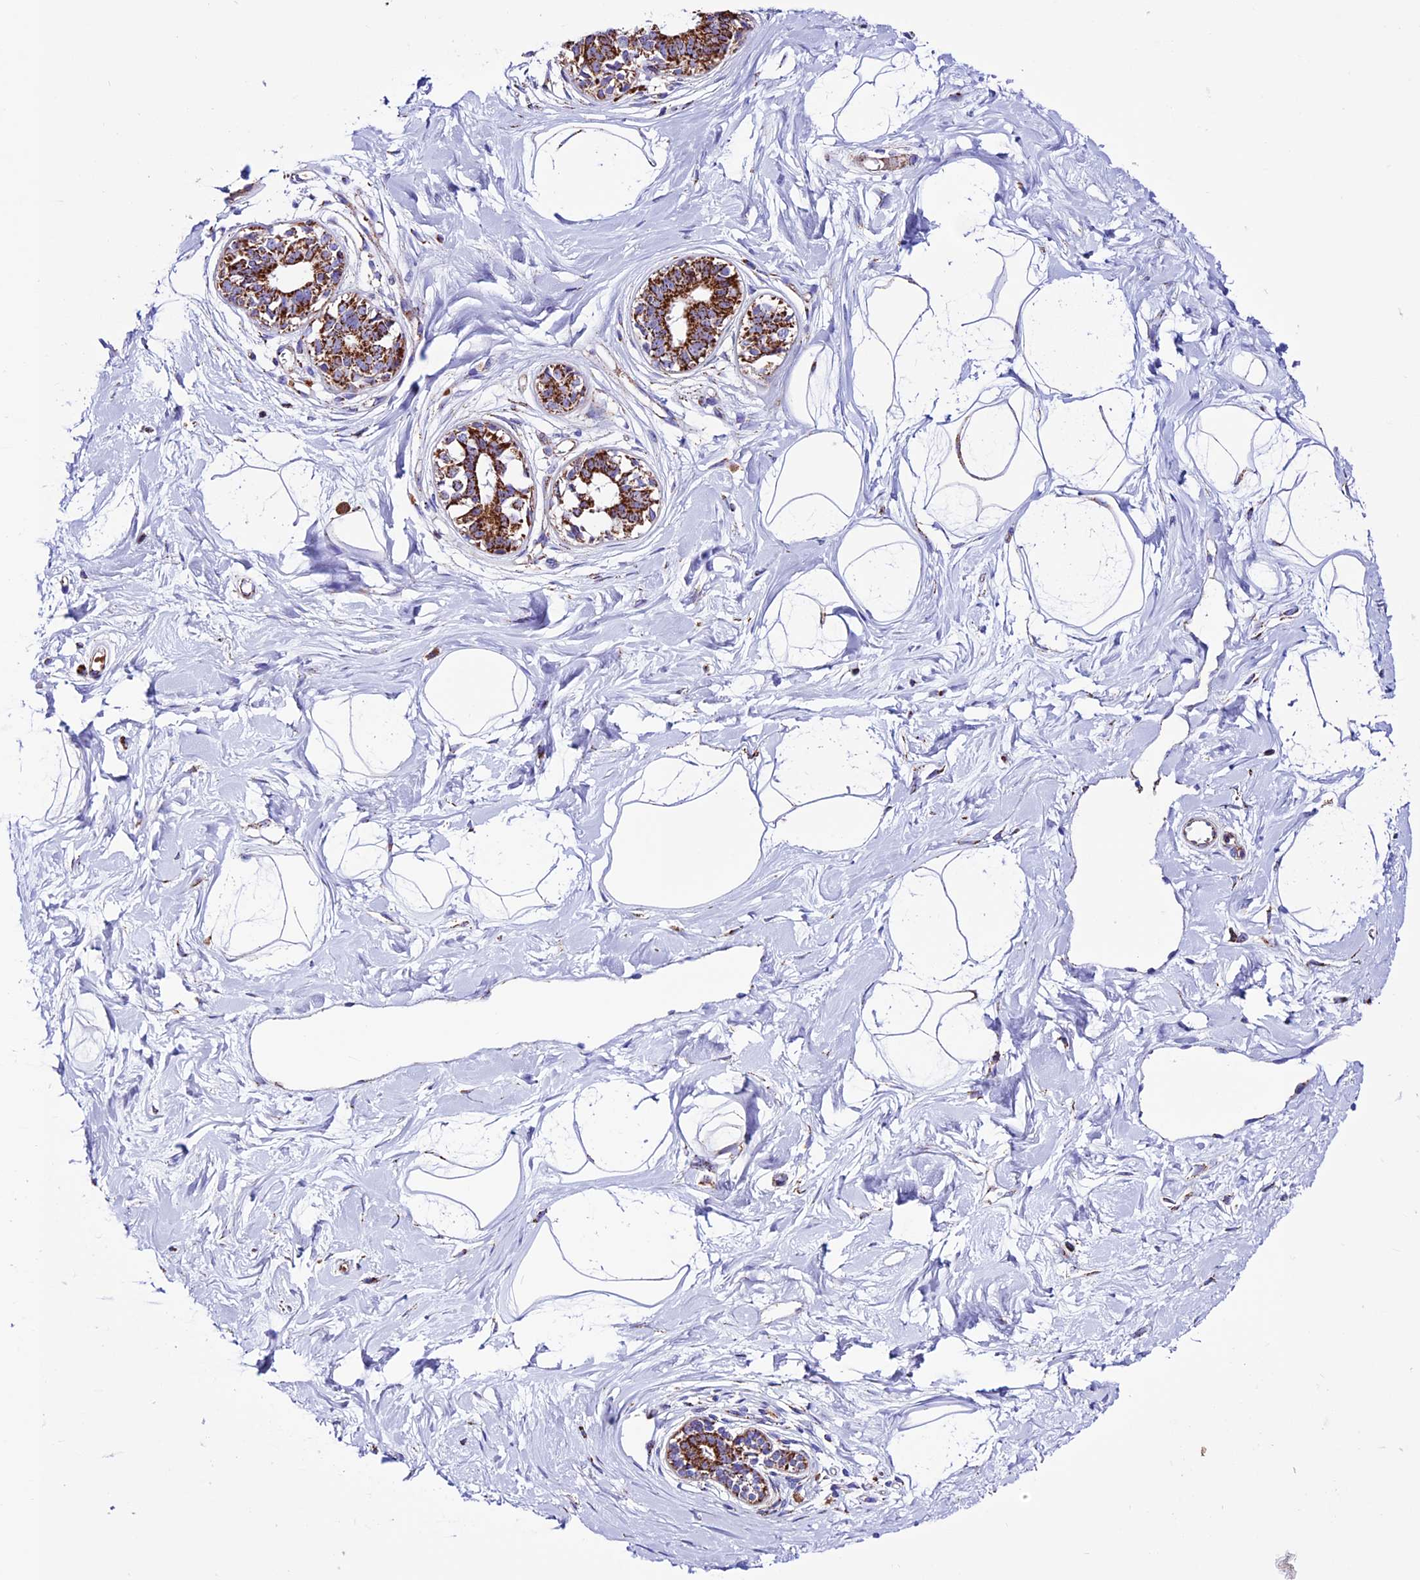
{"staining": {"intensity": "negative", "quantity": "none", "location": "none"}, "tissue": "breast", "cell_type": "Adipocytes", "image_type": "normal", "snomed": [{"axis": "morphology", "description": "Normal tissue, NOS"}, {"axis": "topography", "description": "Breast"}], "caption": "Adipocytes are negative for brown protein staining in unremarkable breast. Nuclei are stained in blue.", "gene": "CX3CL1", "patient": {"sex": "female", "age": 45}}